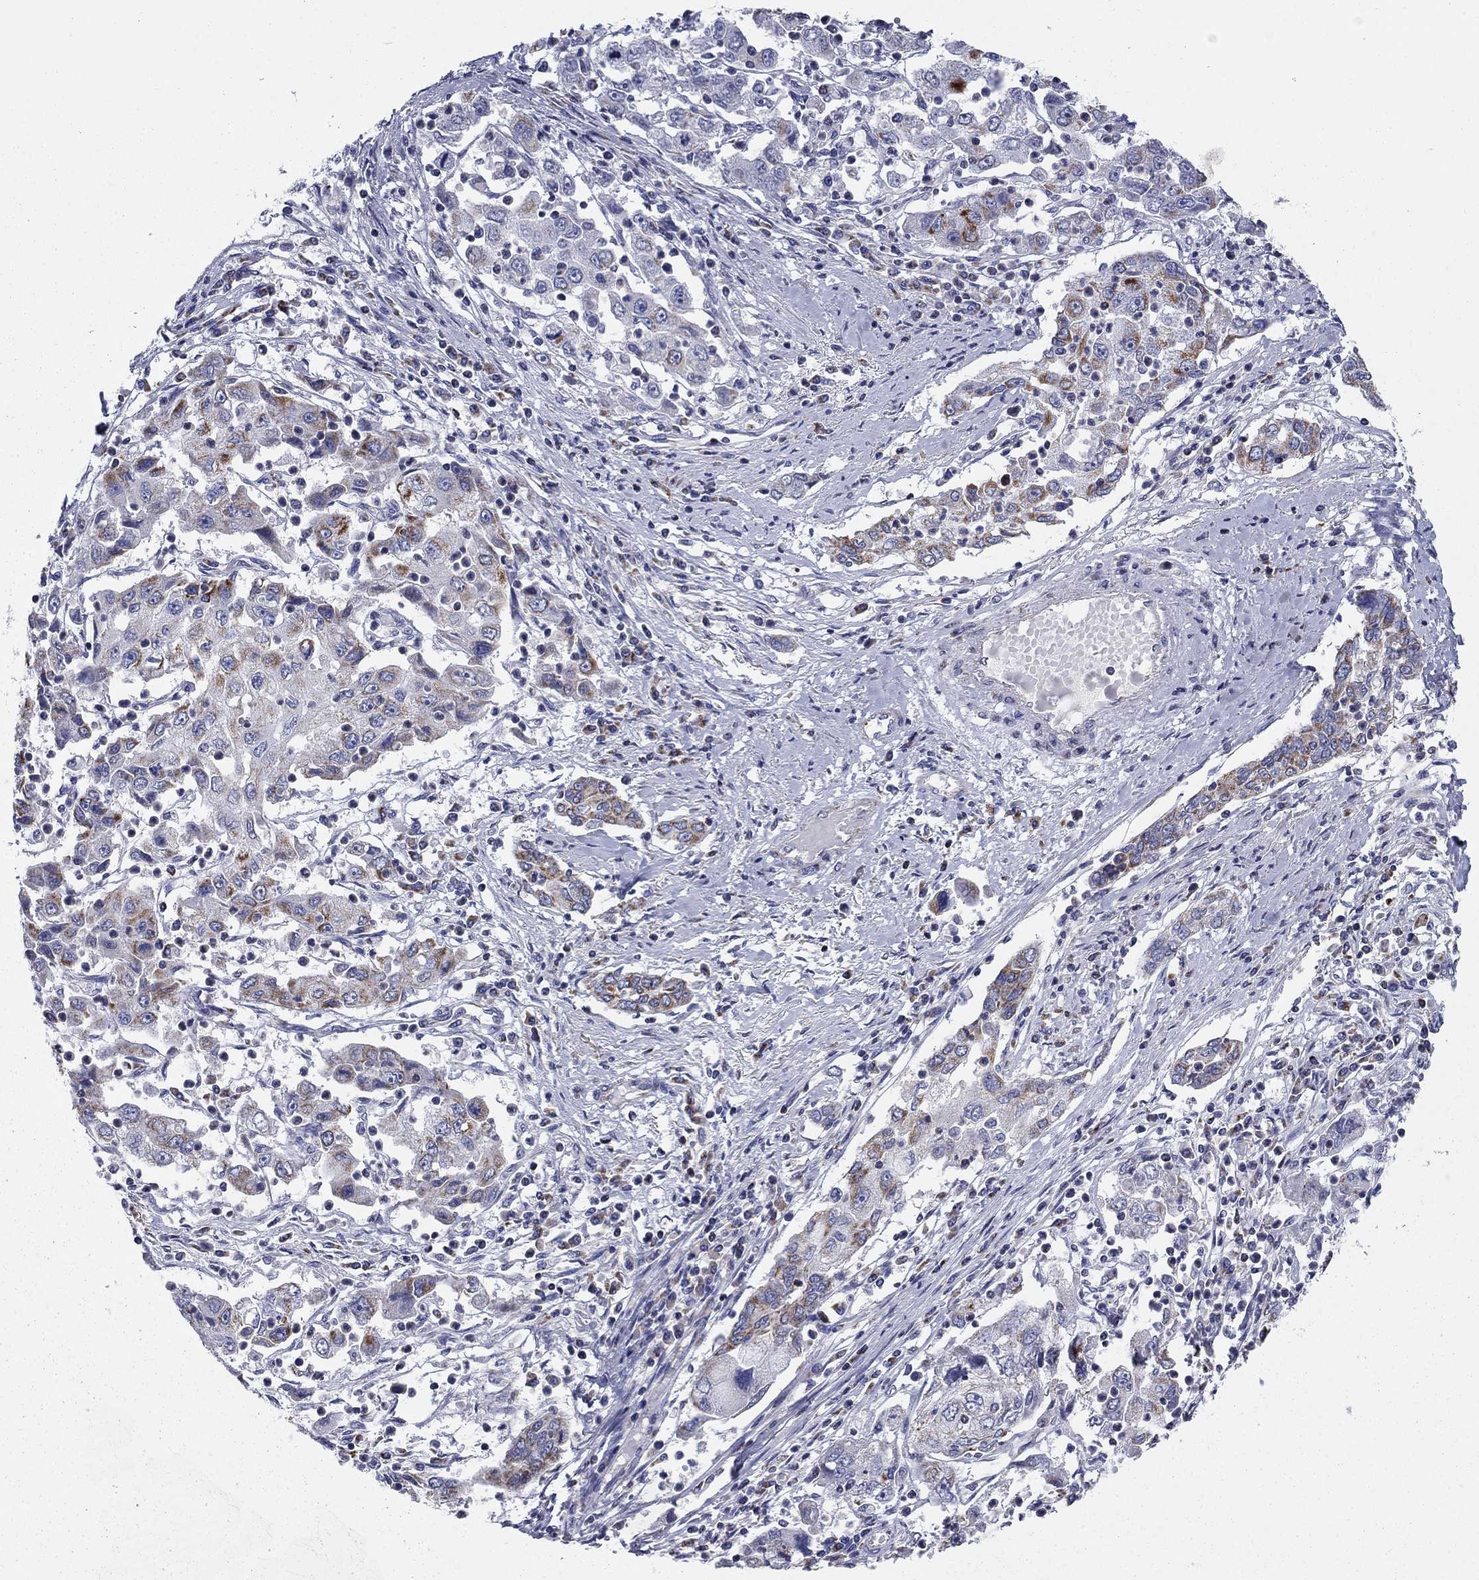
{"staining": {"intensity": "moderate", "quantity": "25%-75%", "location": "cytoplasmic/membranous"}, "tissue": "cervical cancer", "cell_type": "Tumor cells", "image_type": "cancer", "snomed": [{"axis": "morphology", "description": "Squamous cell carcinoma, NOS"}, {"axis": "topography", "description": "Cervix"}], "caption": "DAB (3,3'-diaminobenzidine) immunohistochemical staining of cervical squamous cell carcinoma demonstrates moderate cytoplasmic/membranous protein staining in approximately 25%-75% of tumor cells. The staining was performed using DAB to visualize the protein expression in brown, while the nuclei were stained in blue with hematoxylin (Magnification: 20x).", "gene": "NDUFA4L2", "patient": {"sex": "female", "age": 36}}